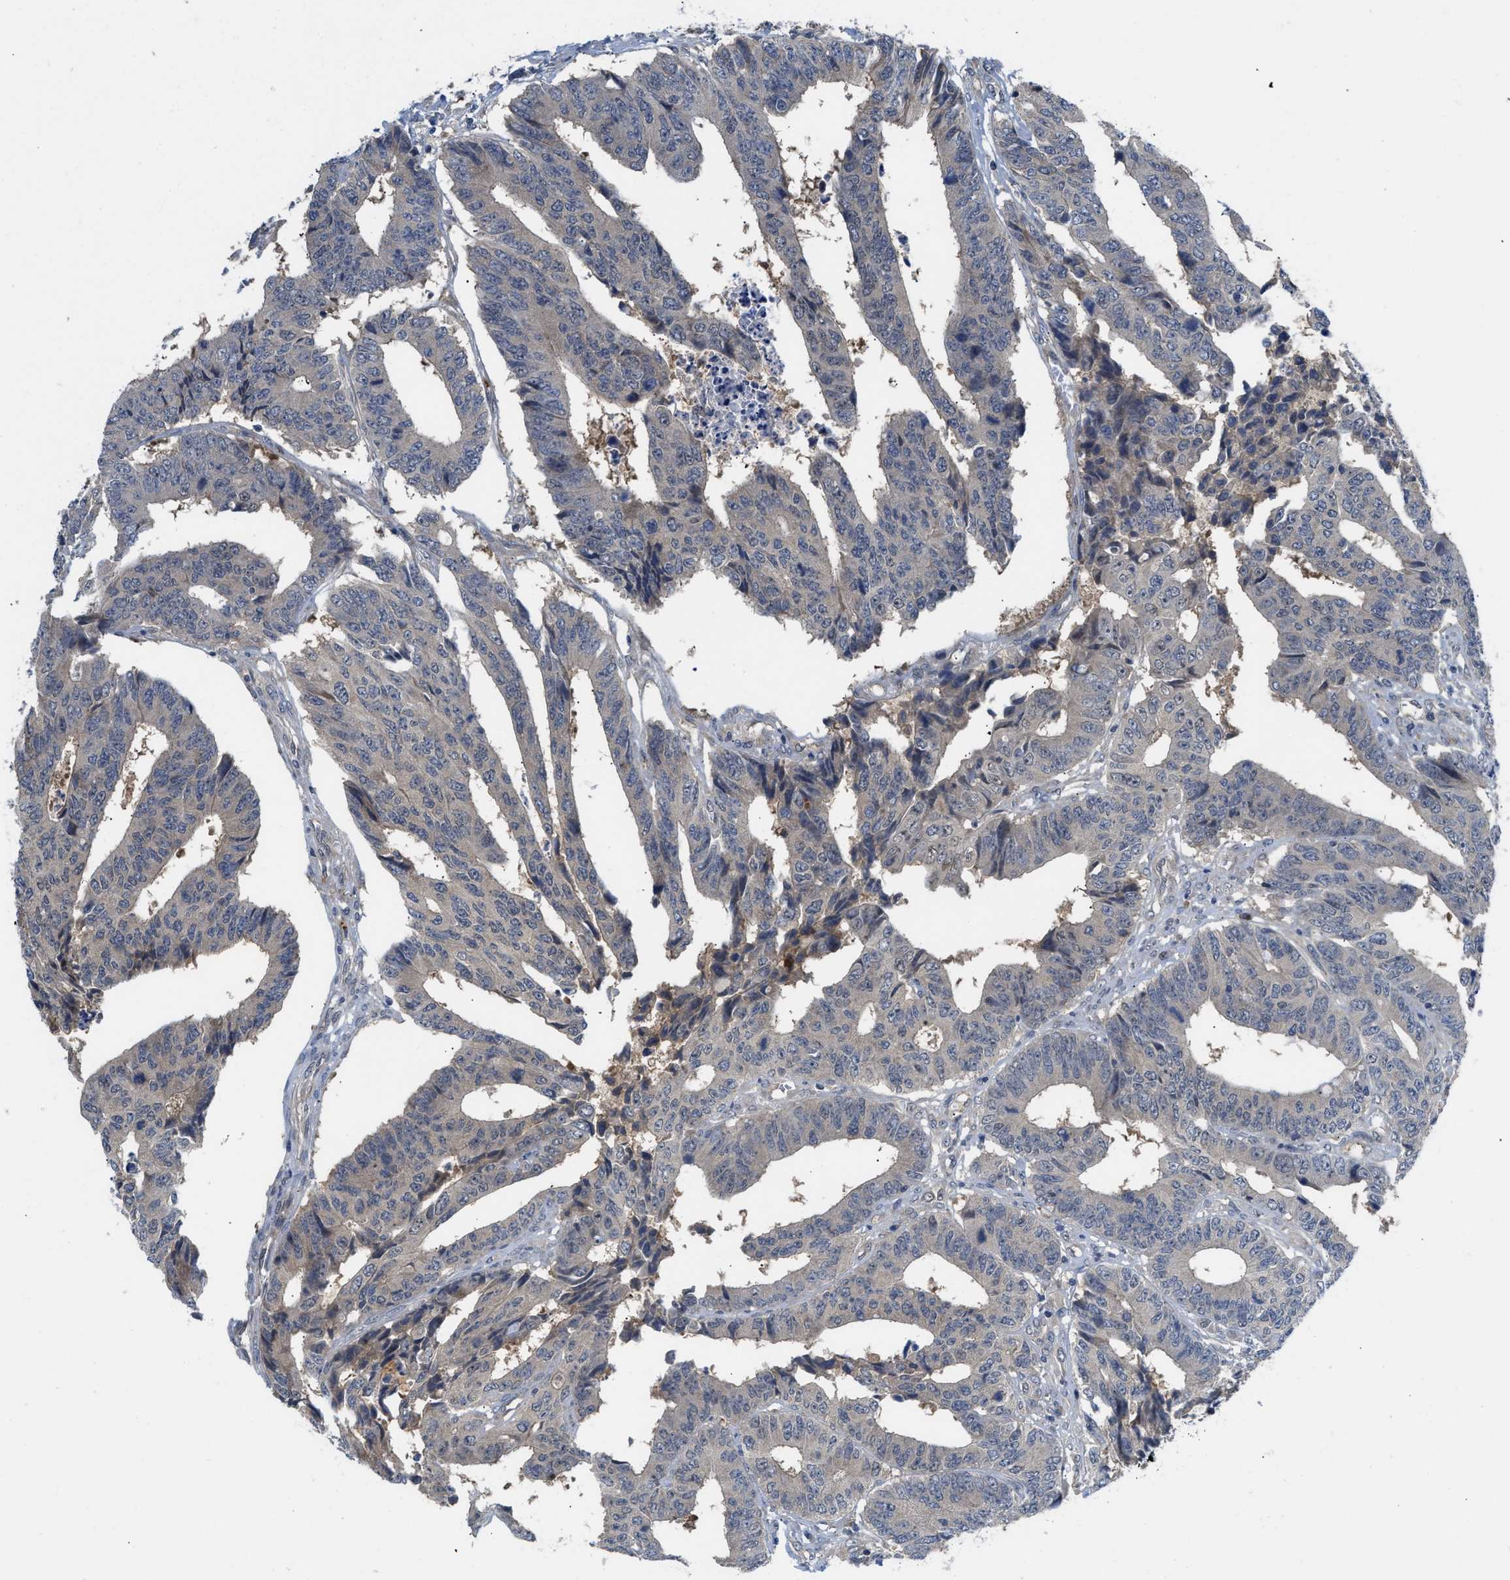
{"staining": {"intensity": "weak", "quantity": "<25%", "location": "cytoplasmic/membranous"}, "tissue": "colorectal cancer", "cell_type": "Tumor cells", "image_type": "cancer", "snomed": [{"axis": "morphology", "description": "Adenocarcinoma, NOS"}, {"axis": "topography", "description": "Rectum"}], "caption": "The image shows no significant positivity in tumor cells of adenocarcinoma (colorectal).", "gene": "ZNF251", "patient": {"sex": "male", "age": 84}}